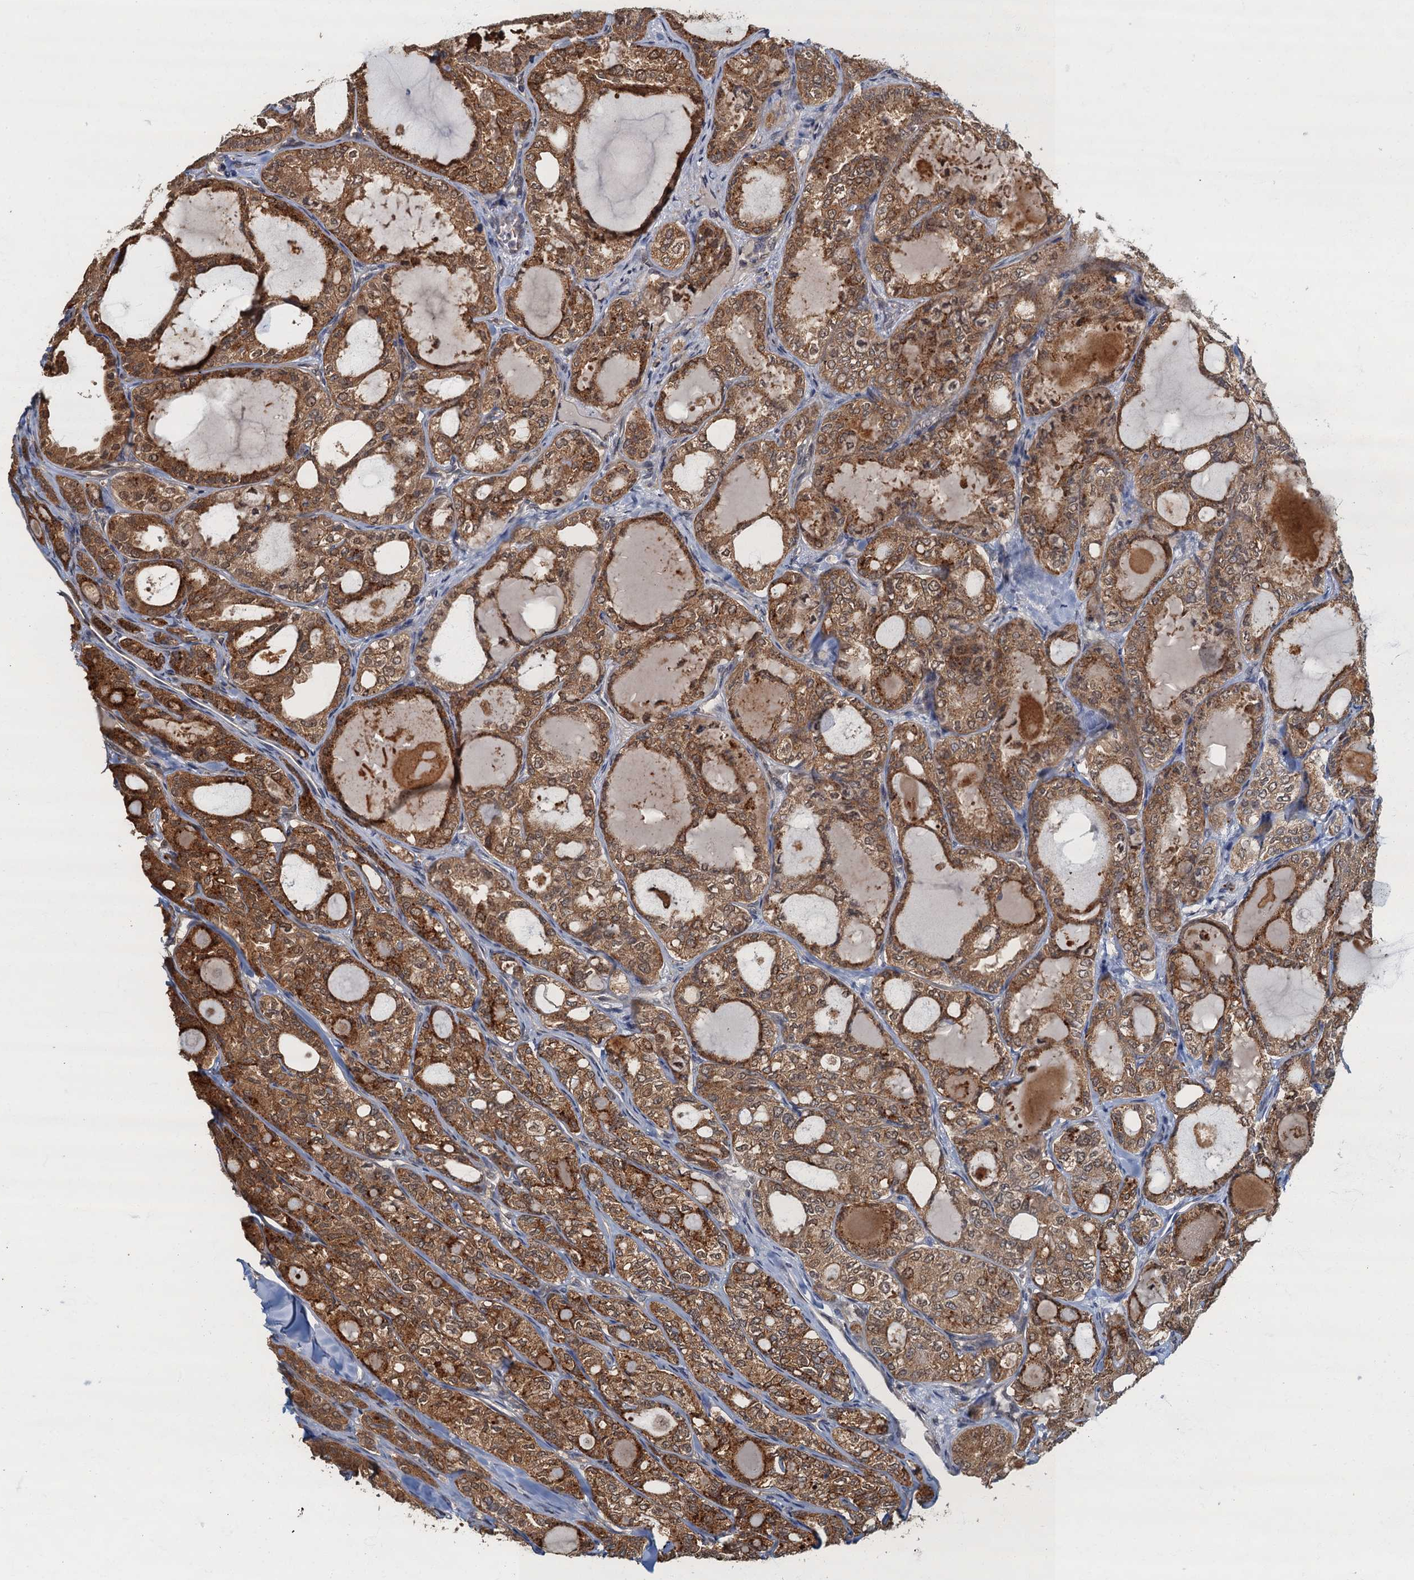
{"staining": {"intensity": "moderate", "quantity": ">75%", "location": "cytoplasmic/membranous,nuclear"}, "tissue": "thyroid cancer", "cell_type": "Tumor cells", "image_type": "cancer", "snomed": [{"axis": "morphology", "description": "Follicular adenoma carcinoma, NOS"}, {"axis": "topography", "description": "Thyroid gland"}], "caption": "Thyroid follicular adenoma carcinoma tissue shows moderate cytoplasmic/membranous and nuclear positivity in approximately >75% of tumor cells, visualized by immunohistochemistry.", "gene": "TBCK", "patient": {"sex": "male", "age": 75}}